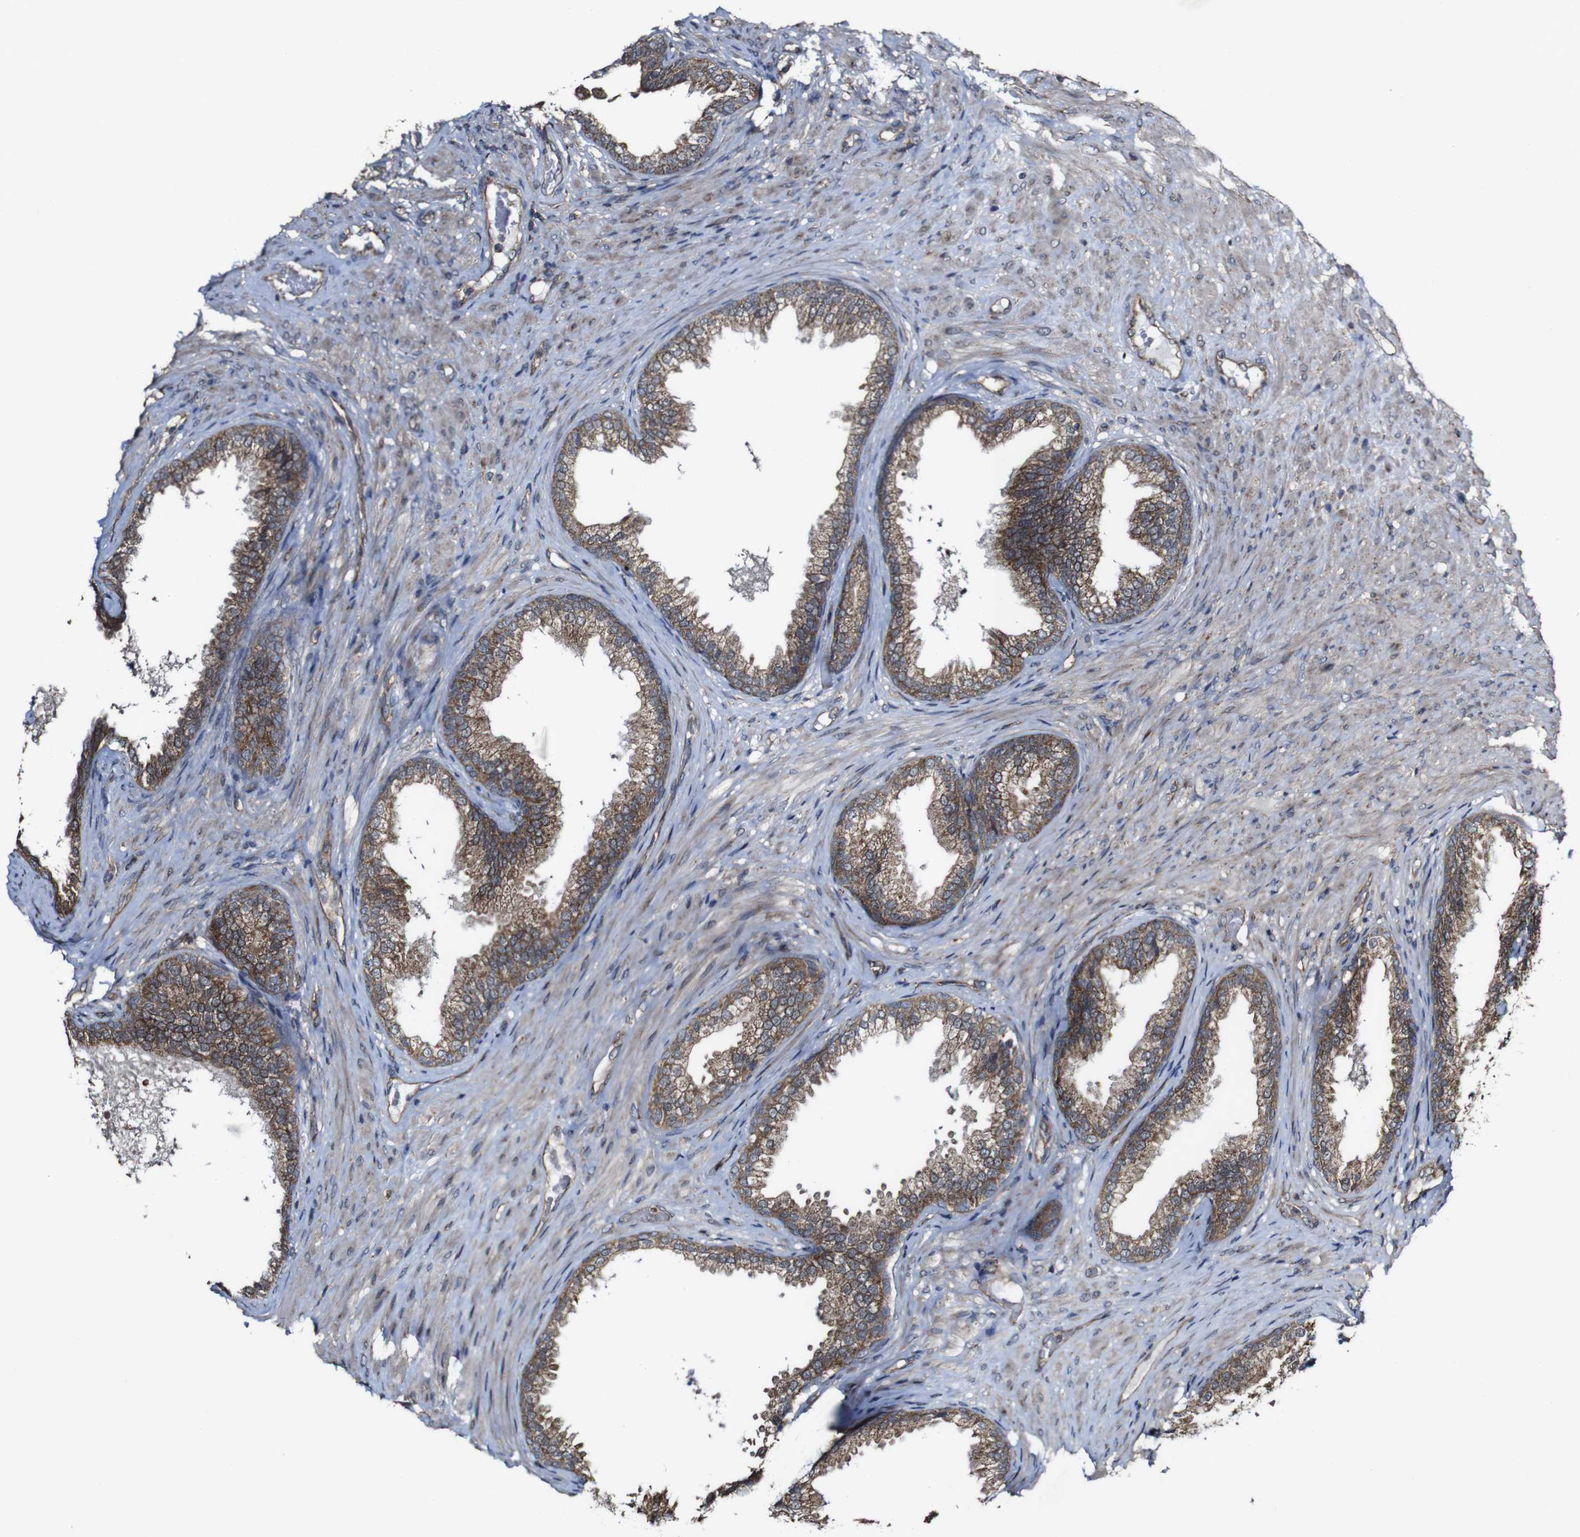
{"staining": {"intensity": "moderate", "quantity": ">75%", "location": "cytoplasmic/membranous"}, "tissue": "prostate", "cell_type": "Glandular cells", "image_type": "normal", "snomed": [{"axis": "morphology", "description": "Normal tissue, NOS"}, {"axis": "topography", "description": "Prostate"}], "caption": "Protein expression analysis of normal prostate displays moderate cytoplasmic/membranous positivity in about >75% of glandular cells.", "gene": "BTN3A3", "patient": {"sex": "male", "age": 76}}